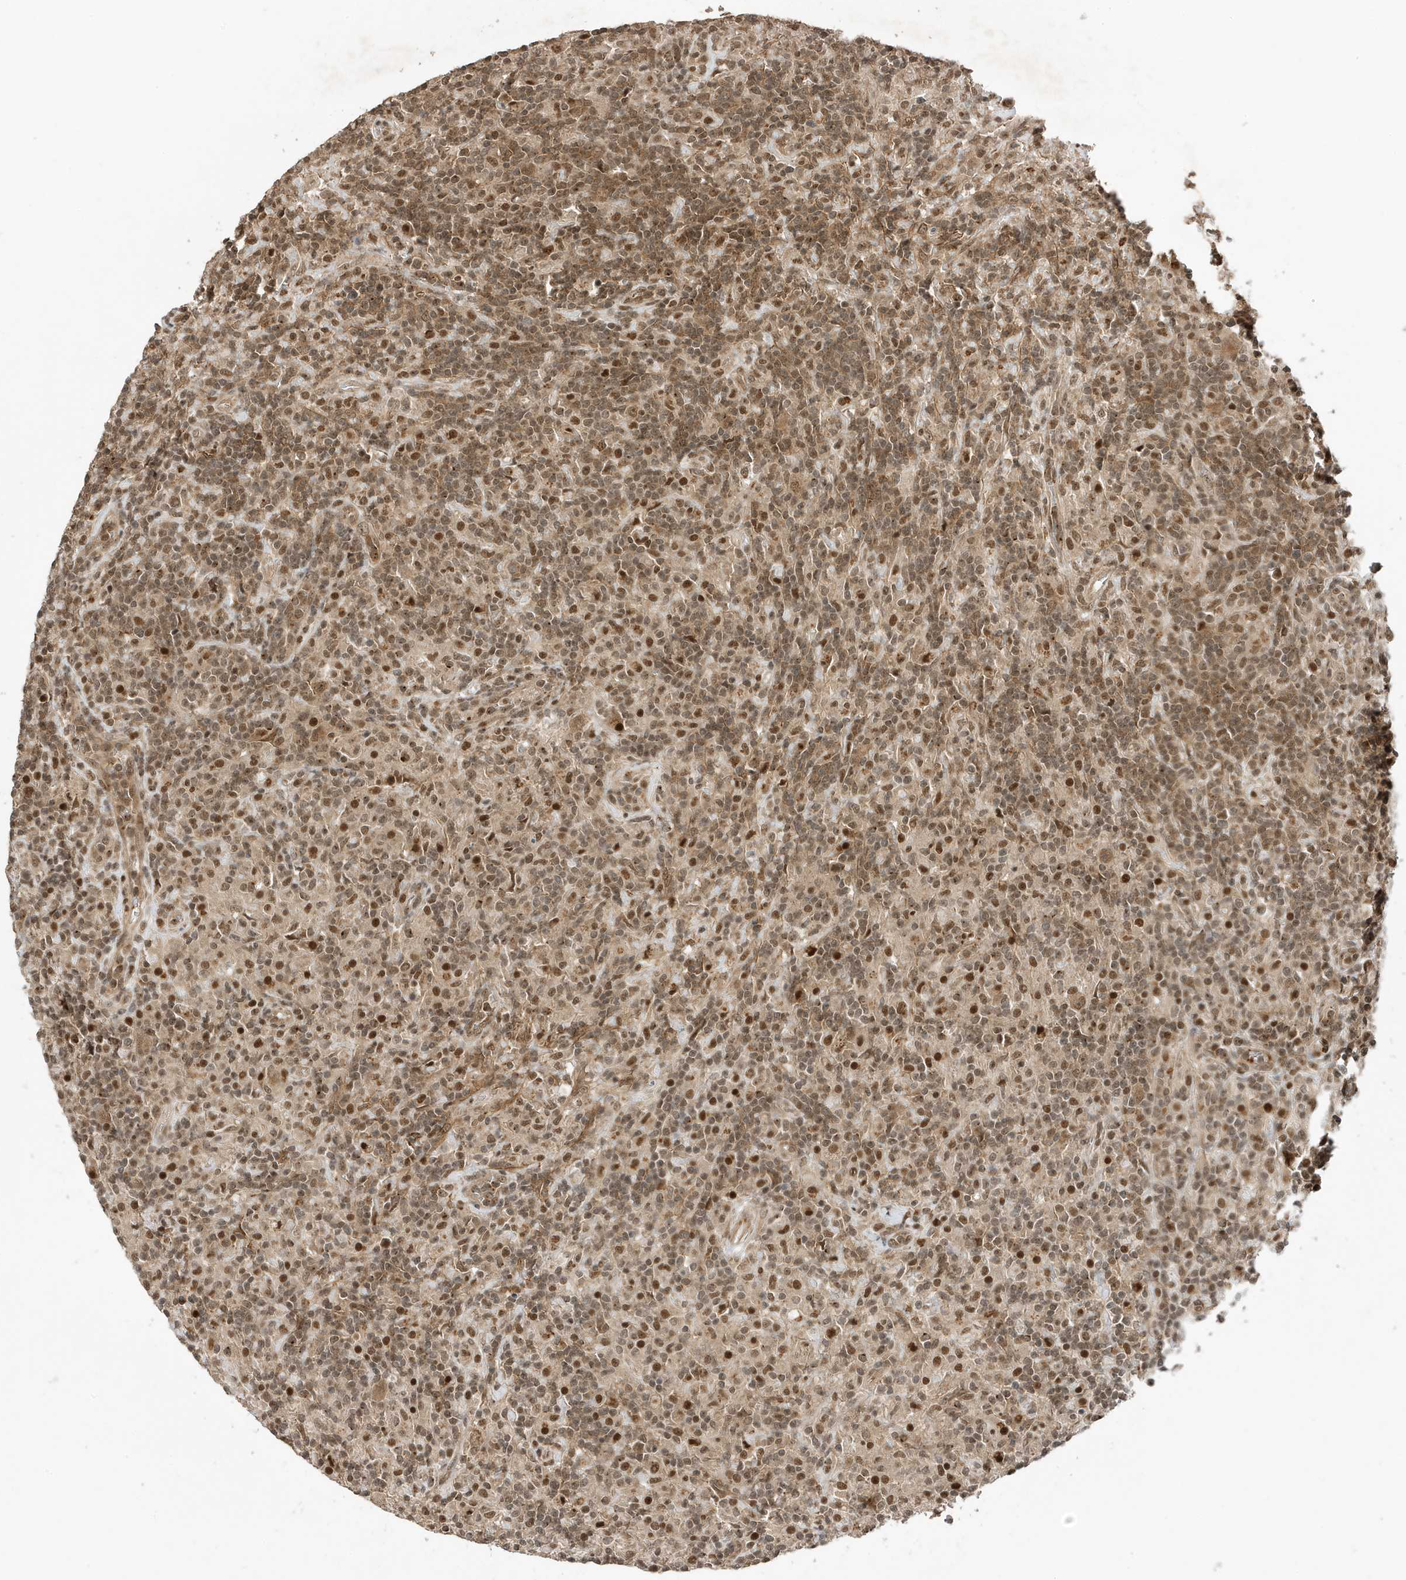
{"staining": {"intensity": "moderate", "quantity": ">75%", "location": "nuclear"}, "tissue": "lymphoma", "cell_type": "Tumor cells", "image_type": "cancer", "snomed": [{"axis": "morphology", "description": "Hodgkin's disease, NOS"}, {"axis": "topography", "description": "Lymph node"}], "caption": "Brown immunohistochemical staining in human lymphoma exhibits moderate nuclear staining in approximately >75% of tumor cells. The staining was performed using DAB to visualize the protein expression in brown, while the nuclei were stained in blue with hematoxylin (Magnification: 20x).", "gene": "MAST3", "patient": {"sex": "male", "age": 70}}